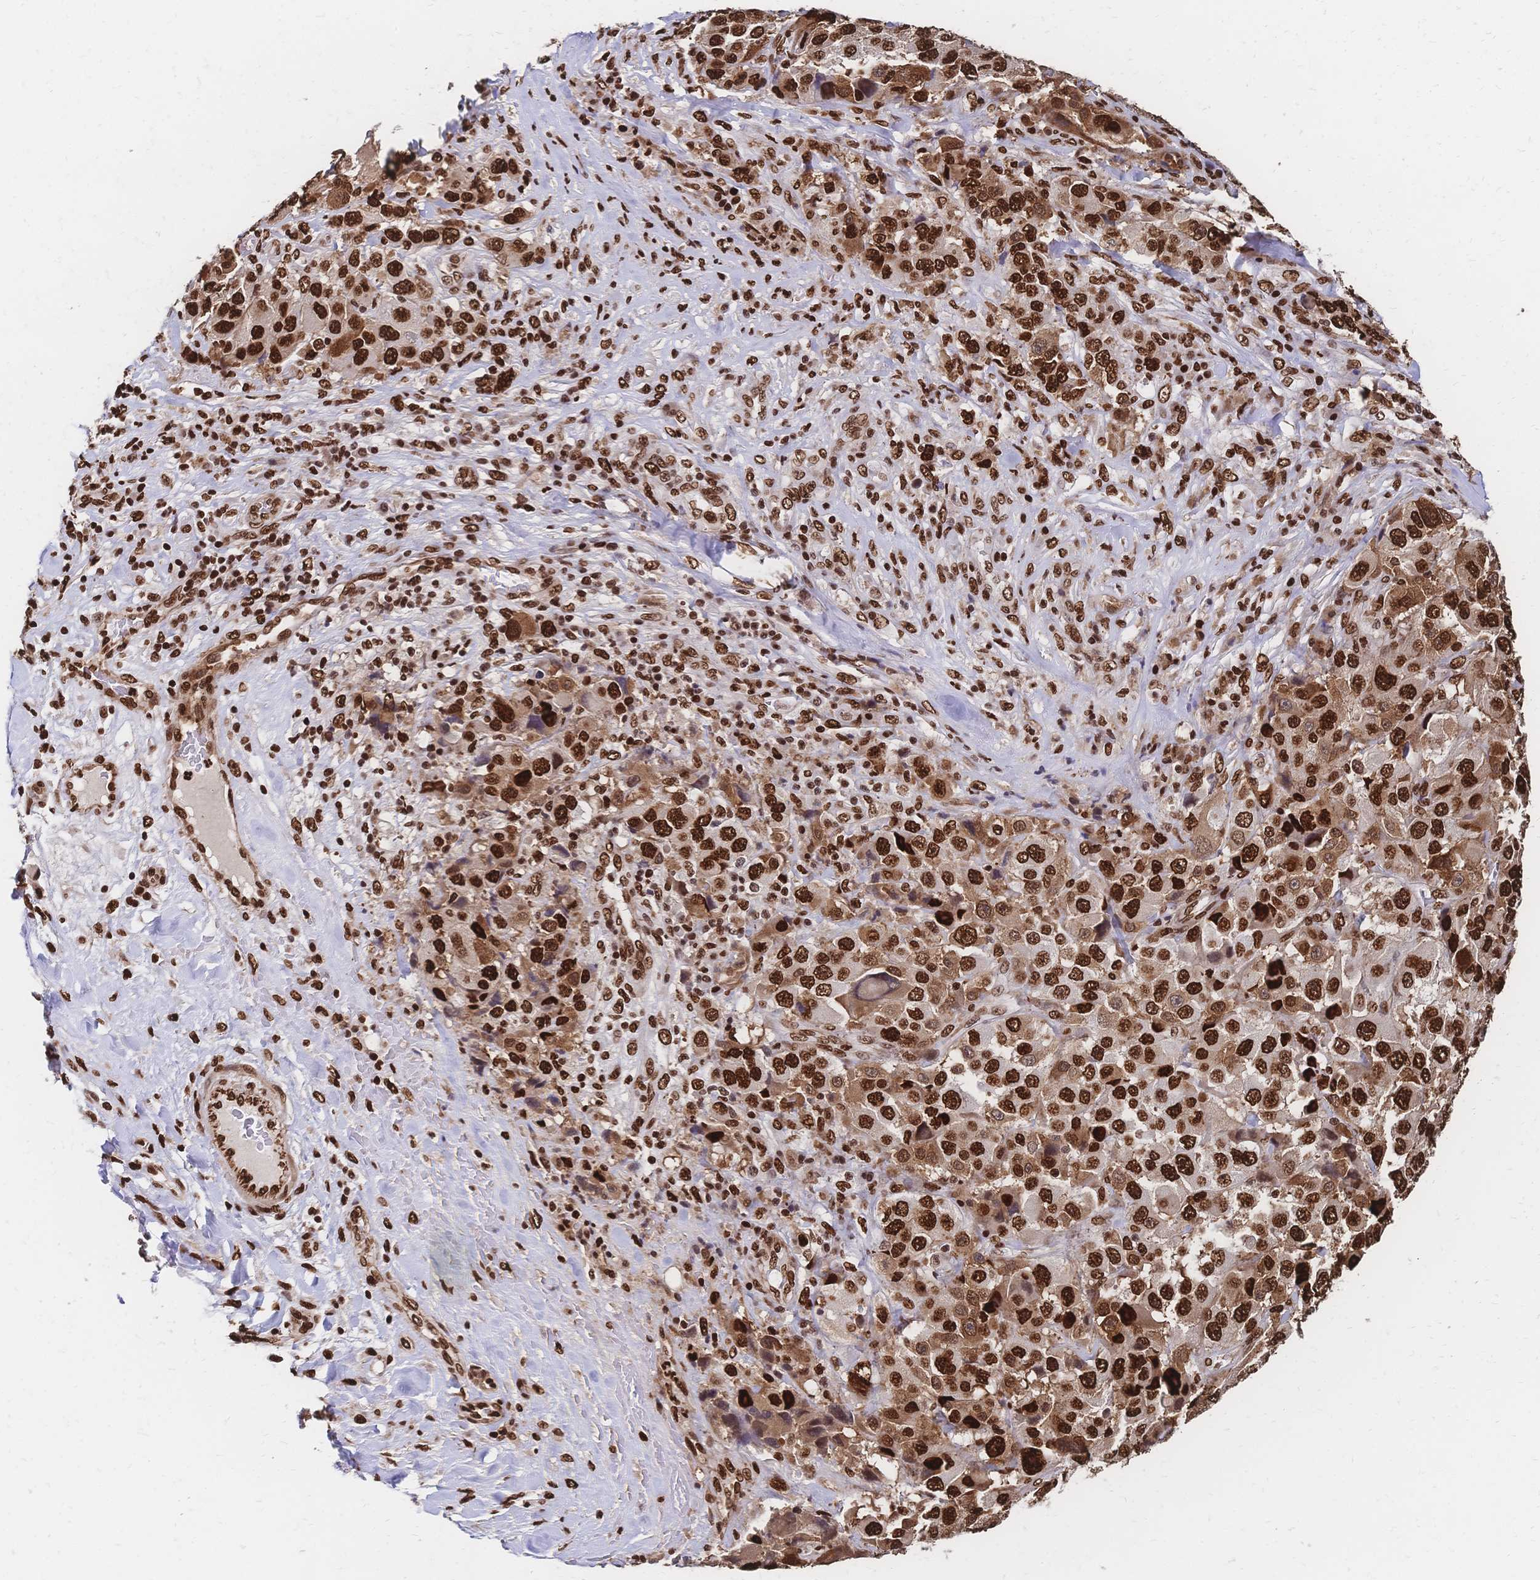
{"staining": {"intensity": "strong", "quantity": ">75%", "location": "nuclear"}, "tissue": "melanoma", "cell_type": "Tumor cells", "image_type": "cancer", "snomed": [{"axis": "morphology", "description": "Malignant melanoma, Metastatic site"}, {"axis": "topography", "description": "Lymph node"}], "caption": "A histopathology image showing strong nuclear positivity in approximately >75% of tumor cells in melanoma, as visualized by brown immunohistochemical staining.", "gene": "HDGF", "patient": {"sex": "male", "age": 62}}